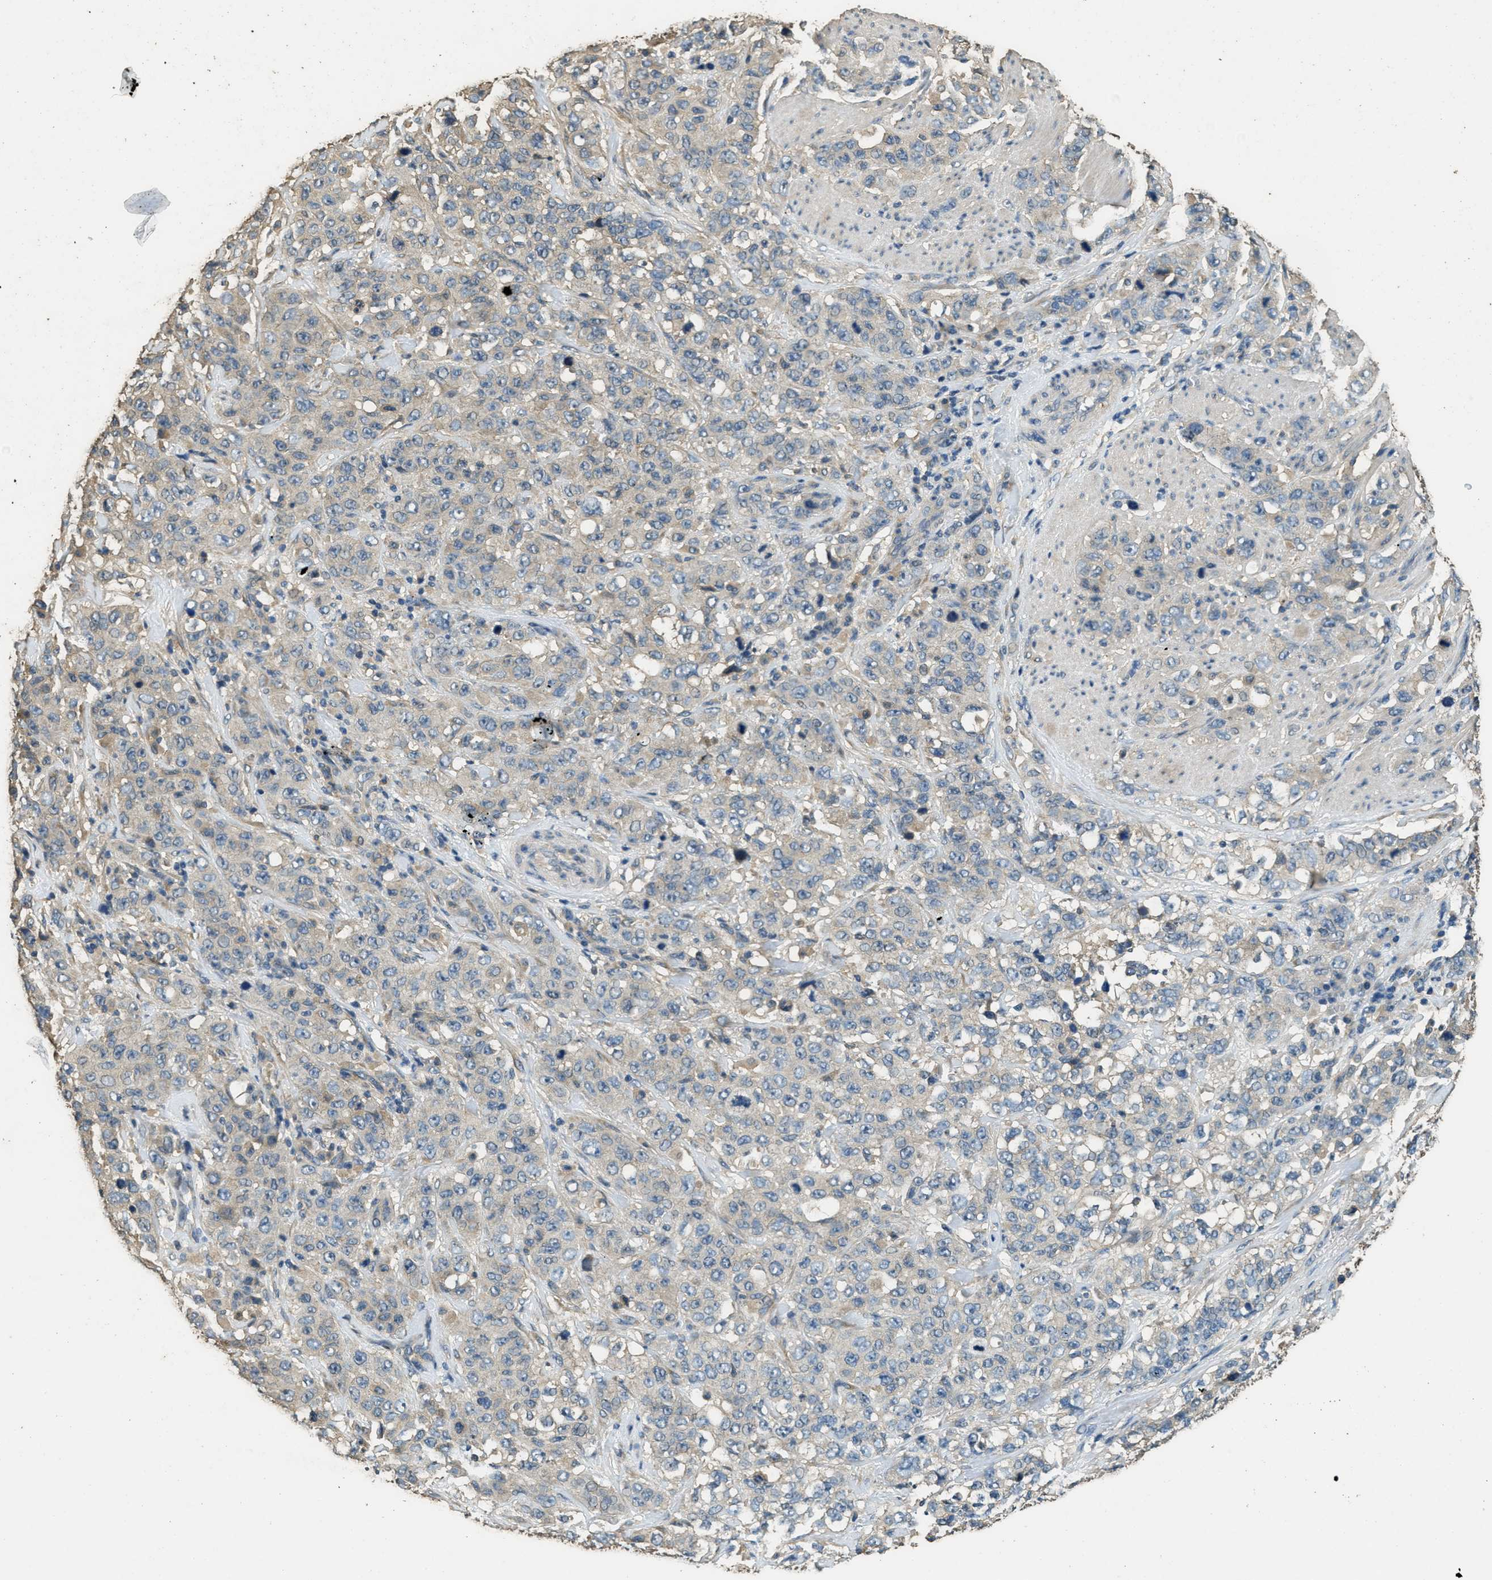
{"staining": {"intensity": "negative", "quantity": "none", "location": "none"}, "tissue": "stomach cancer", "cell_type": "Tumor cells", "image_type": "cancer", "snomed": [{"axis": "morphology", "description": "Adenocarcinoma, NOS"}, {"axis": "topography", "description": "Stomach"}], "caption": "DAB immunohistochemical staining of human stomach cancer demonstrates no significant staining in tumor cells.", "gene": "RAB6B", "patient": {"sex": "male", "age": 48}}